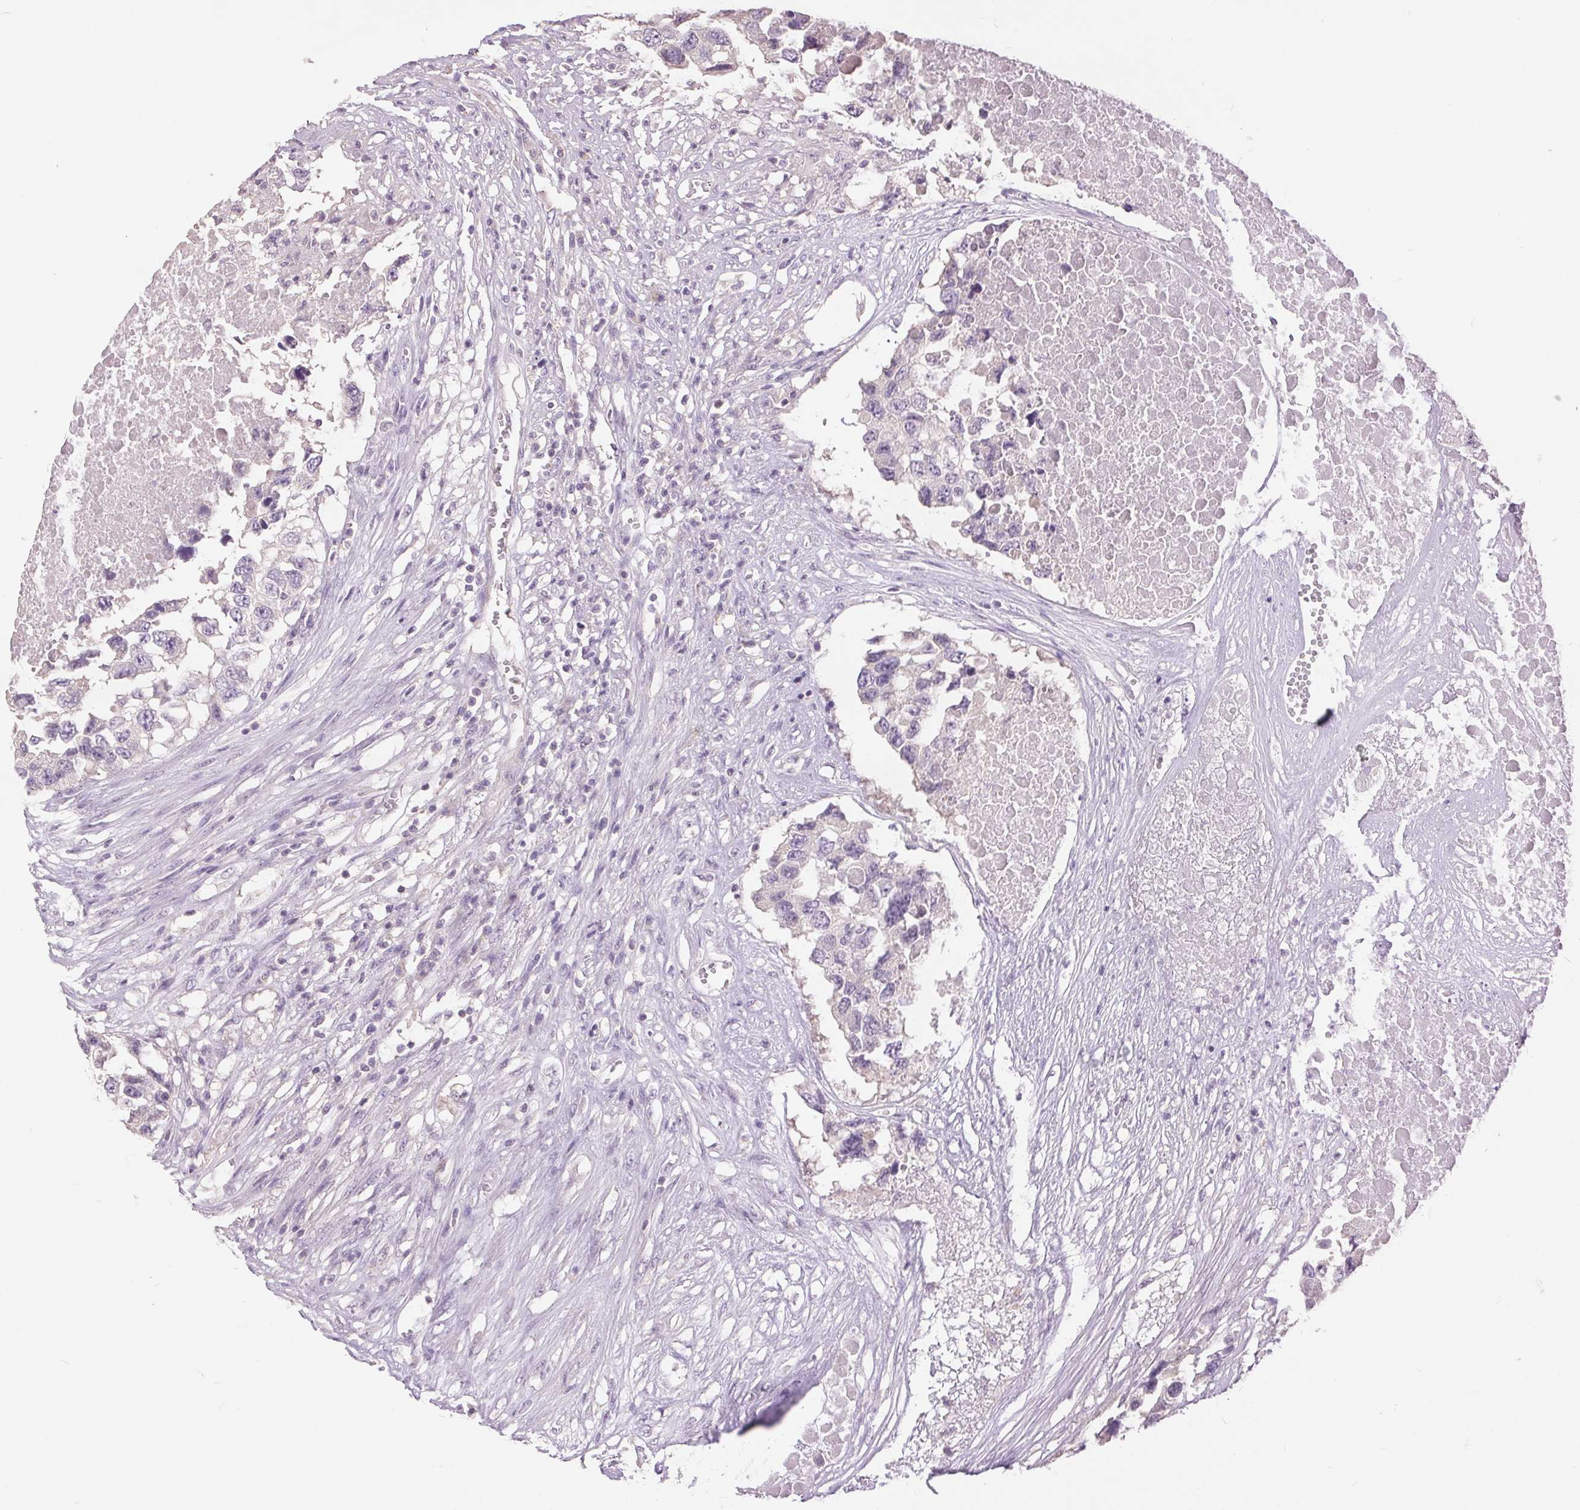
{"staining": {"intensity": "negative", "quantity": "none", "location": "none"}, "tissue": "testis cancer", "cell_type": "Tumor cells", "image_type": "cancer", "snomed": [{"axis": "morphology", "description": "Carcinoma, Embryonal, NOS"}, {"axis": "topography", "description": "Testis"}], "caption": "This is an immunohistochemistry (IHC) photomicrograph of testis cancer (embryonal carcinoma). There is no positivity in tumor cells.", "gene": "FXYD4", "patient": {"sex": "male", "age": 83}}